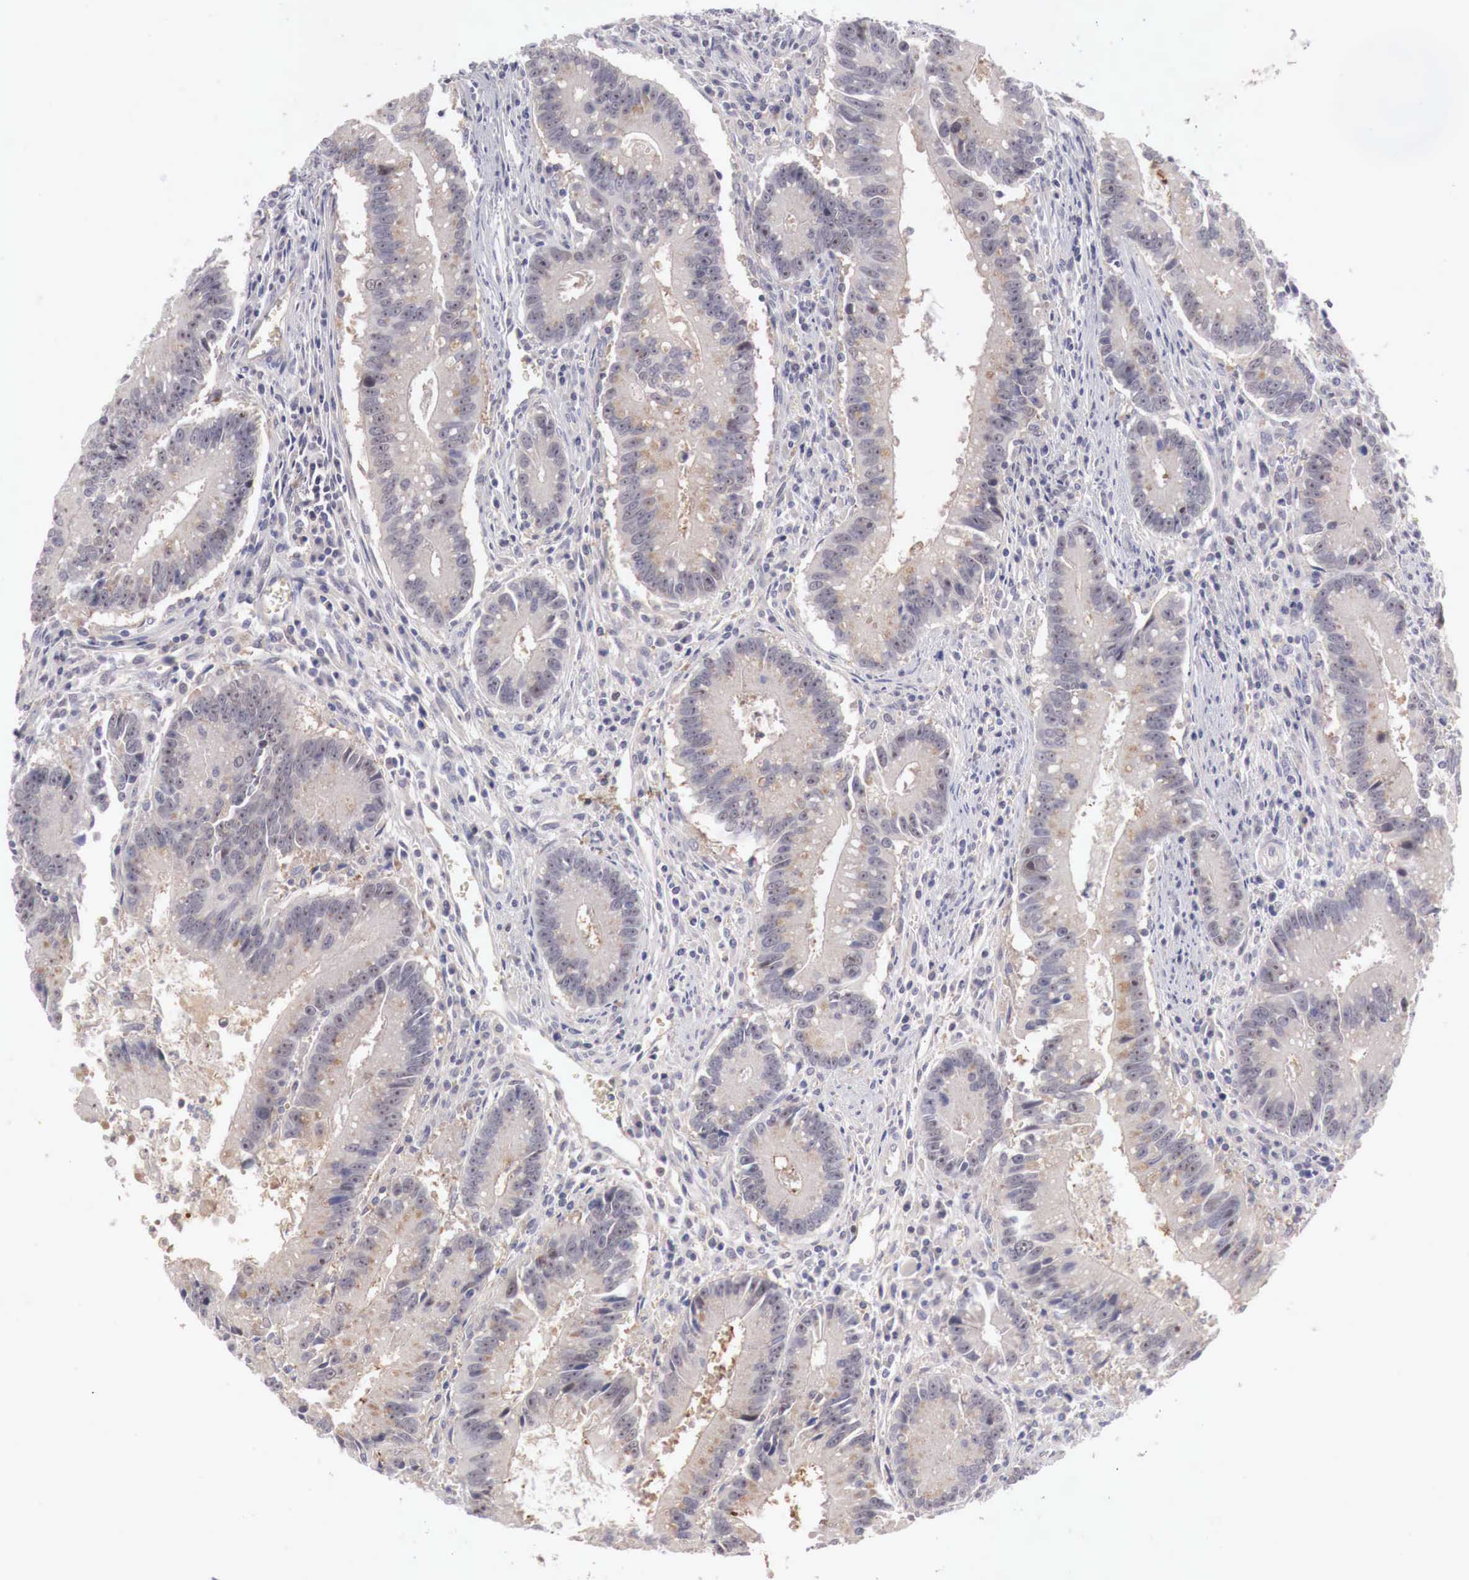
{"staining": {"intensity": "weak", "quantity": "25%-75%", "location": "cytoplasmic/membranous"}, "tissue": "colorectal cancer", "cell_type": "Tumor cells", "image_type": "cancer", "snomed": [{"axis": "morphology", "description": "Adenocarcinoma, NOS"}, {"axis": "topography", "description": "Rectum"}], "caption": "An immunohistochemistry (IHC) histopathology image of neoplastic tissue is shown. Protein staining in brown shows weak cytoplasmic/membranous positivity in colorectal adenocarcinoma within tumor cells.", "gene": "GATA1", "patient": {"sex": "female", "age": 81}}